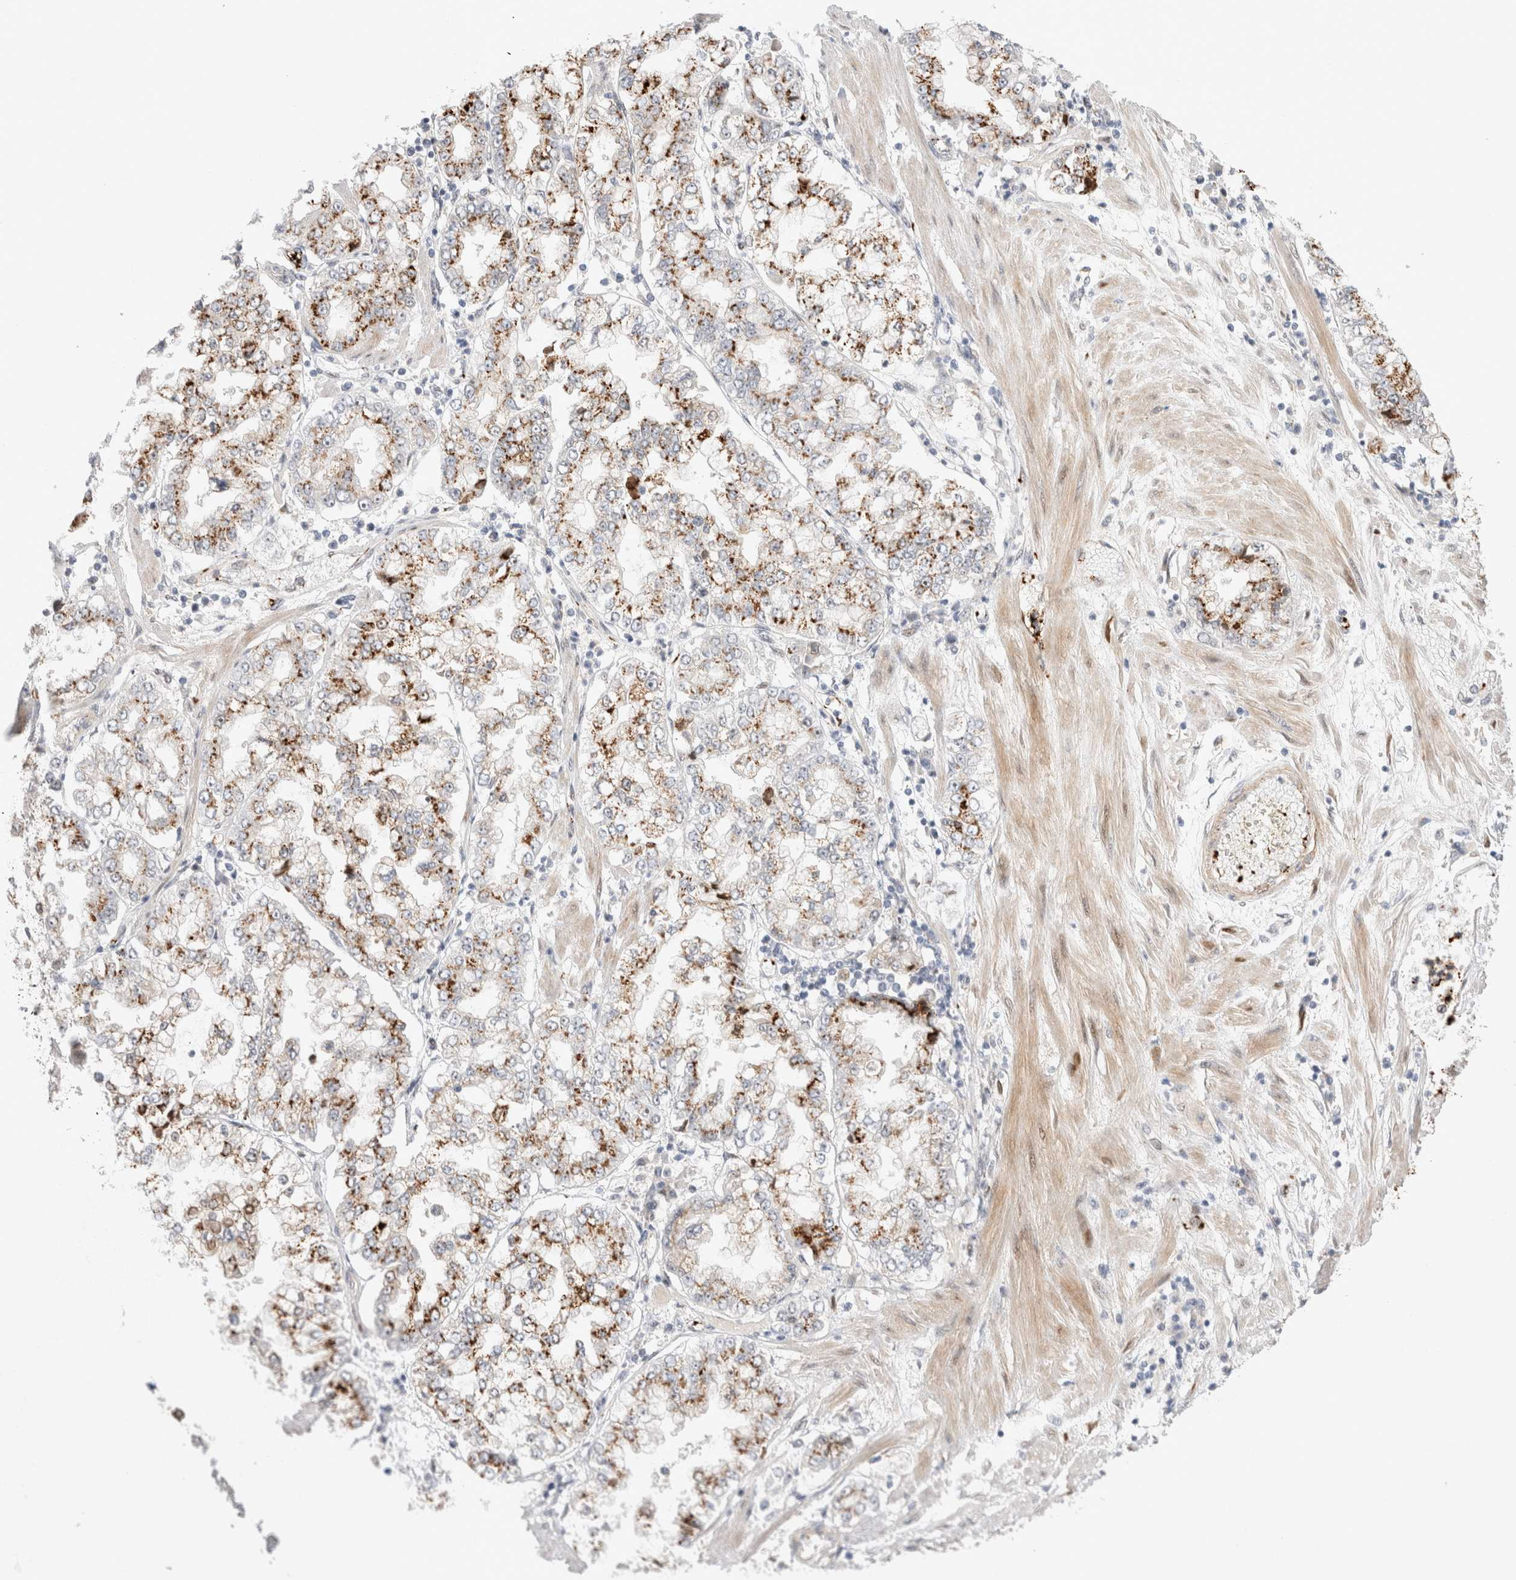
{"staining": {"intensity": "strong", "quantity": ">75%", "location": "cytoplasmic/membranous"}, "tissue": "stomach cancer", "cell_type": "Tumor cells", "image_type": "cancer", "snomed": [{"axis": "morphology", "description": "Adenocarcinoma, NOS"}, {"axis": "topography", "description": "Stomach"}], "caption": "An IHC photomicrograph of tumor tissue is shown. Protein staining in brown shows strong cytoplasmic/membranous positivity in stomach cancer within tumor cells.", "gene": "VPS28", "patient": {"sex": "male", "age": 76}}